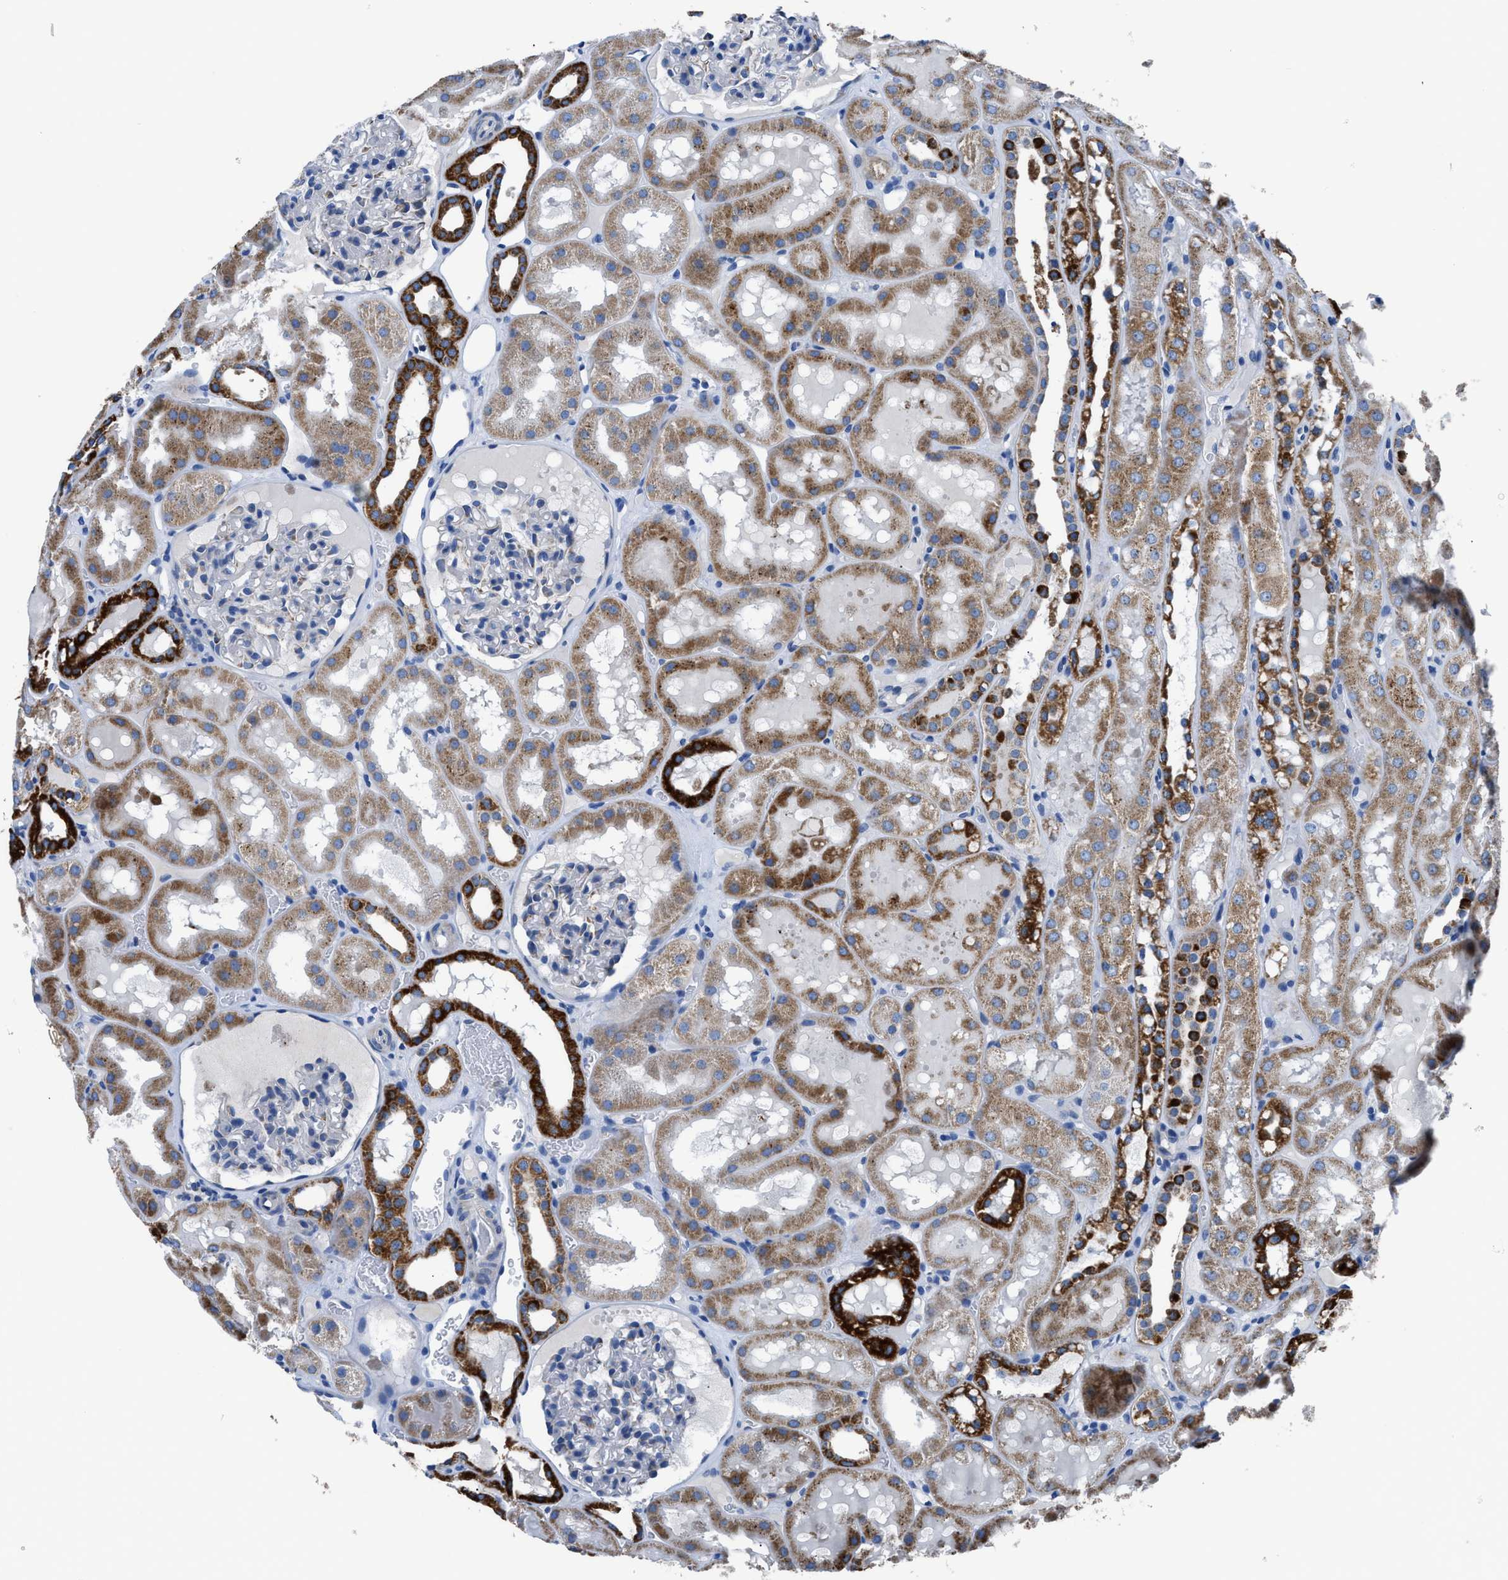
{"staining": {"intensity": "negative", "quantity": "none", "location": "none"}, "tissue": "kidney", "cell_type": "Cells in glomeruli", "image_type": "normal", "snomed": [{"axis": "morphology", "description": "Normal tissue, NOS"}, {"axis": "topography", "description": "Kidney"}, {"axis": "topography", "description": "Urinary bladder"}], "caption": "The image reveals no staining of cells in glomeruli in benign kidney.", "gene": "ZDHHC3", "patient": {"sex": "male", "age": 16}}